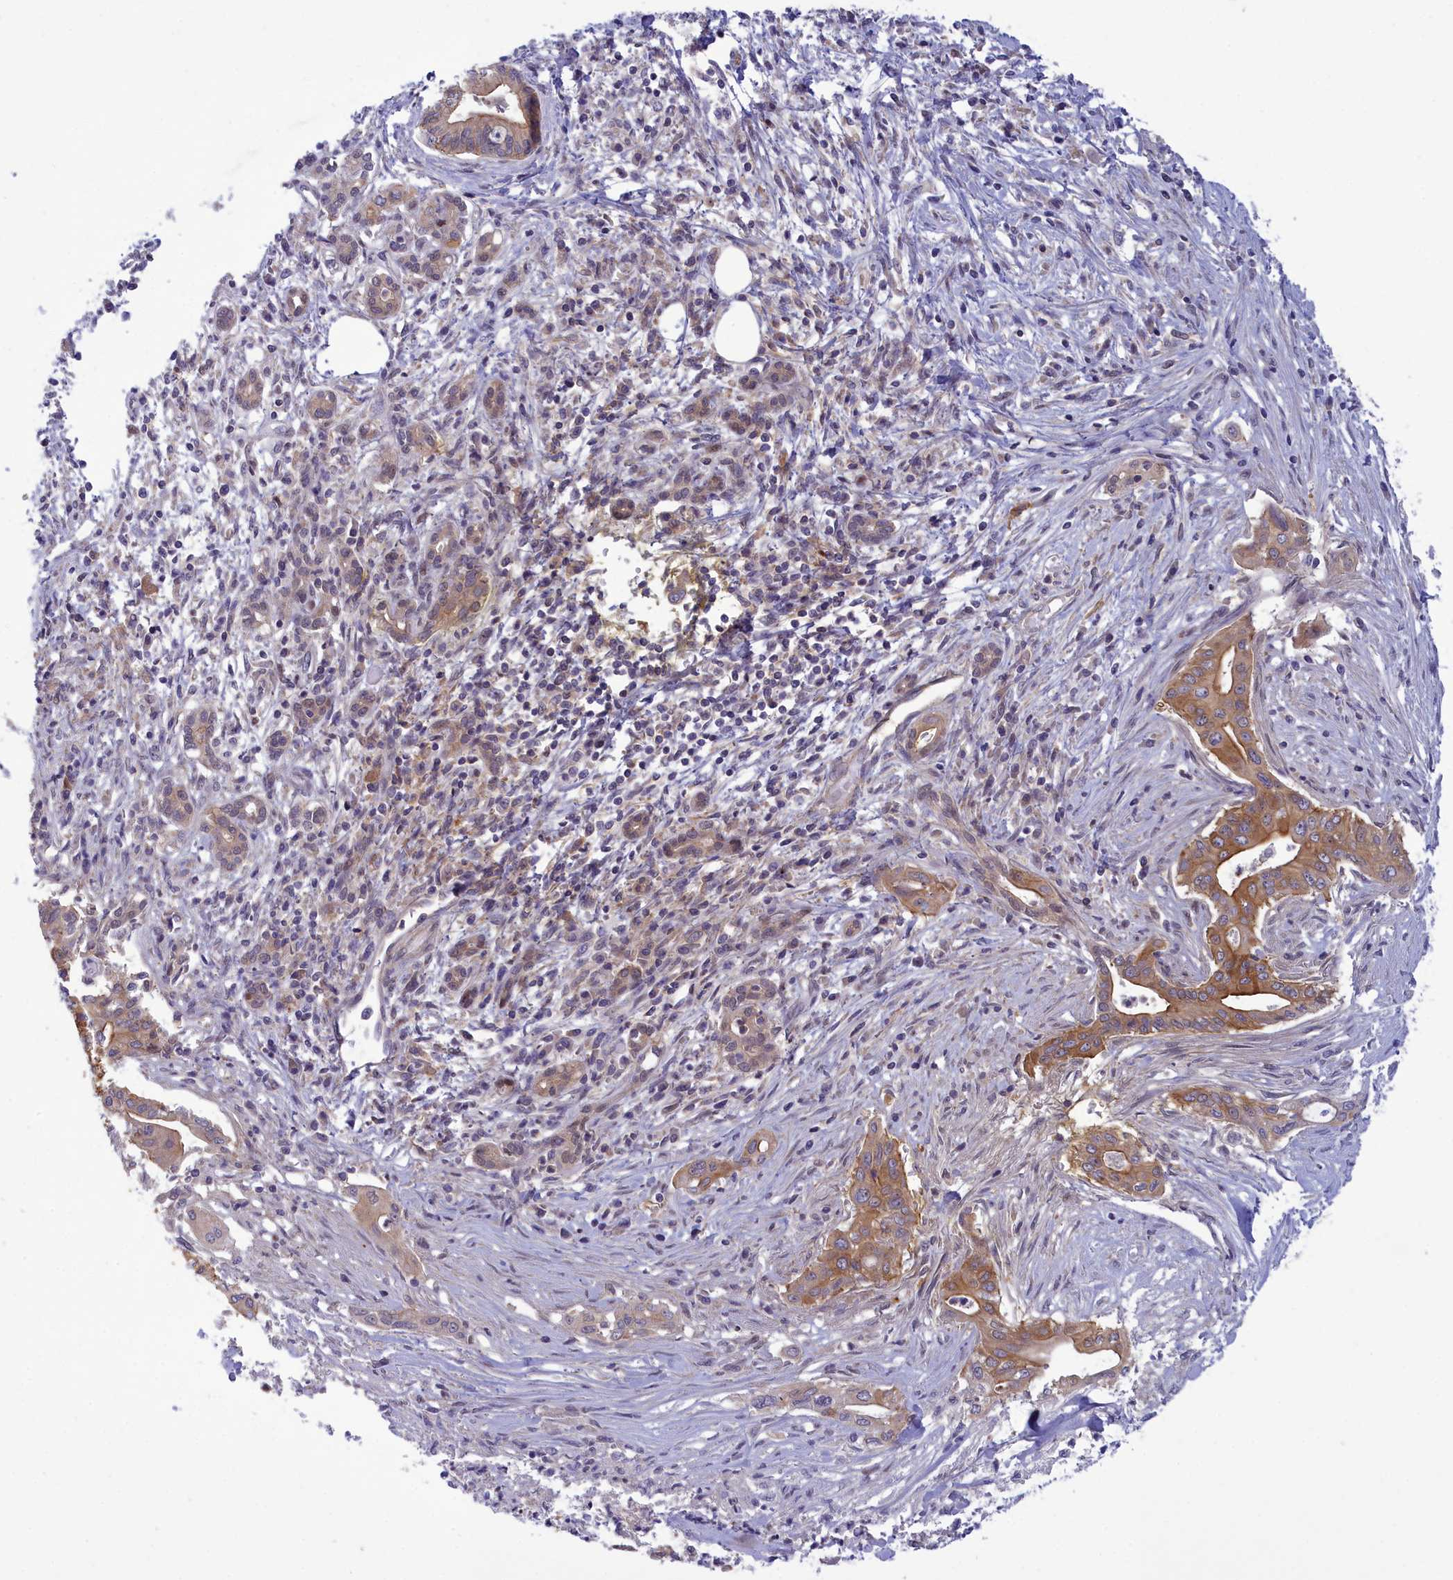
{"staining": {"intensity": "moderate", "quantity": ">75%", "location": "cytoplasmic/membranous"}, "tissue": "pancreatic cancer", "cell_type": "Tumor cells", "image_type": "cancer", "snomed": [{"axis": "morphology", "description": "Adenocarcinoma, NOS"}, {"axis": "topography", "description": "Pancreas"}], "caption": "This is an image of IHC staining of adenocarcinoma (pancreatic), which shows moderate positivity in the cytoplasmic/membranous of tumor cells.", "gene": "CORO2A", "patient": {"sex": "male", "age": 58}}